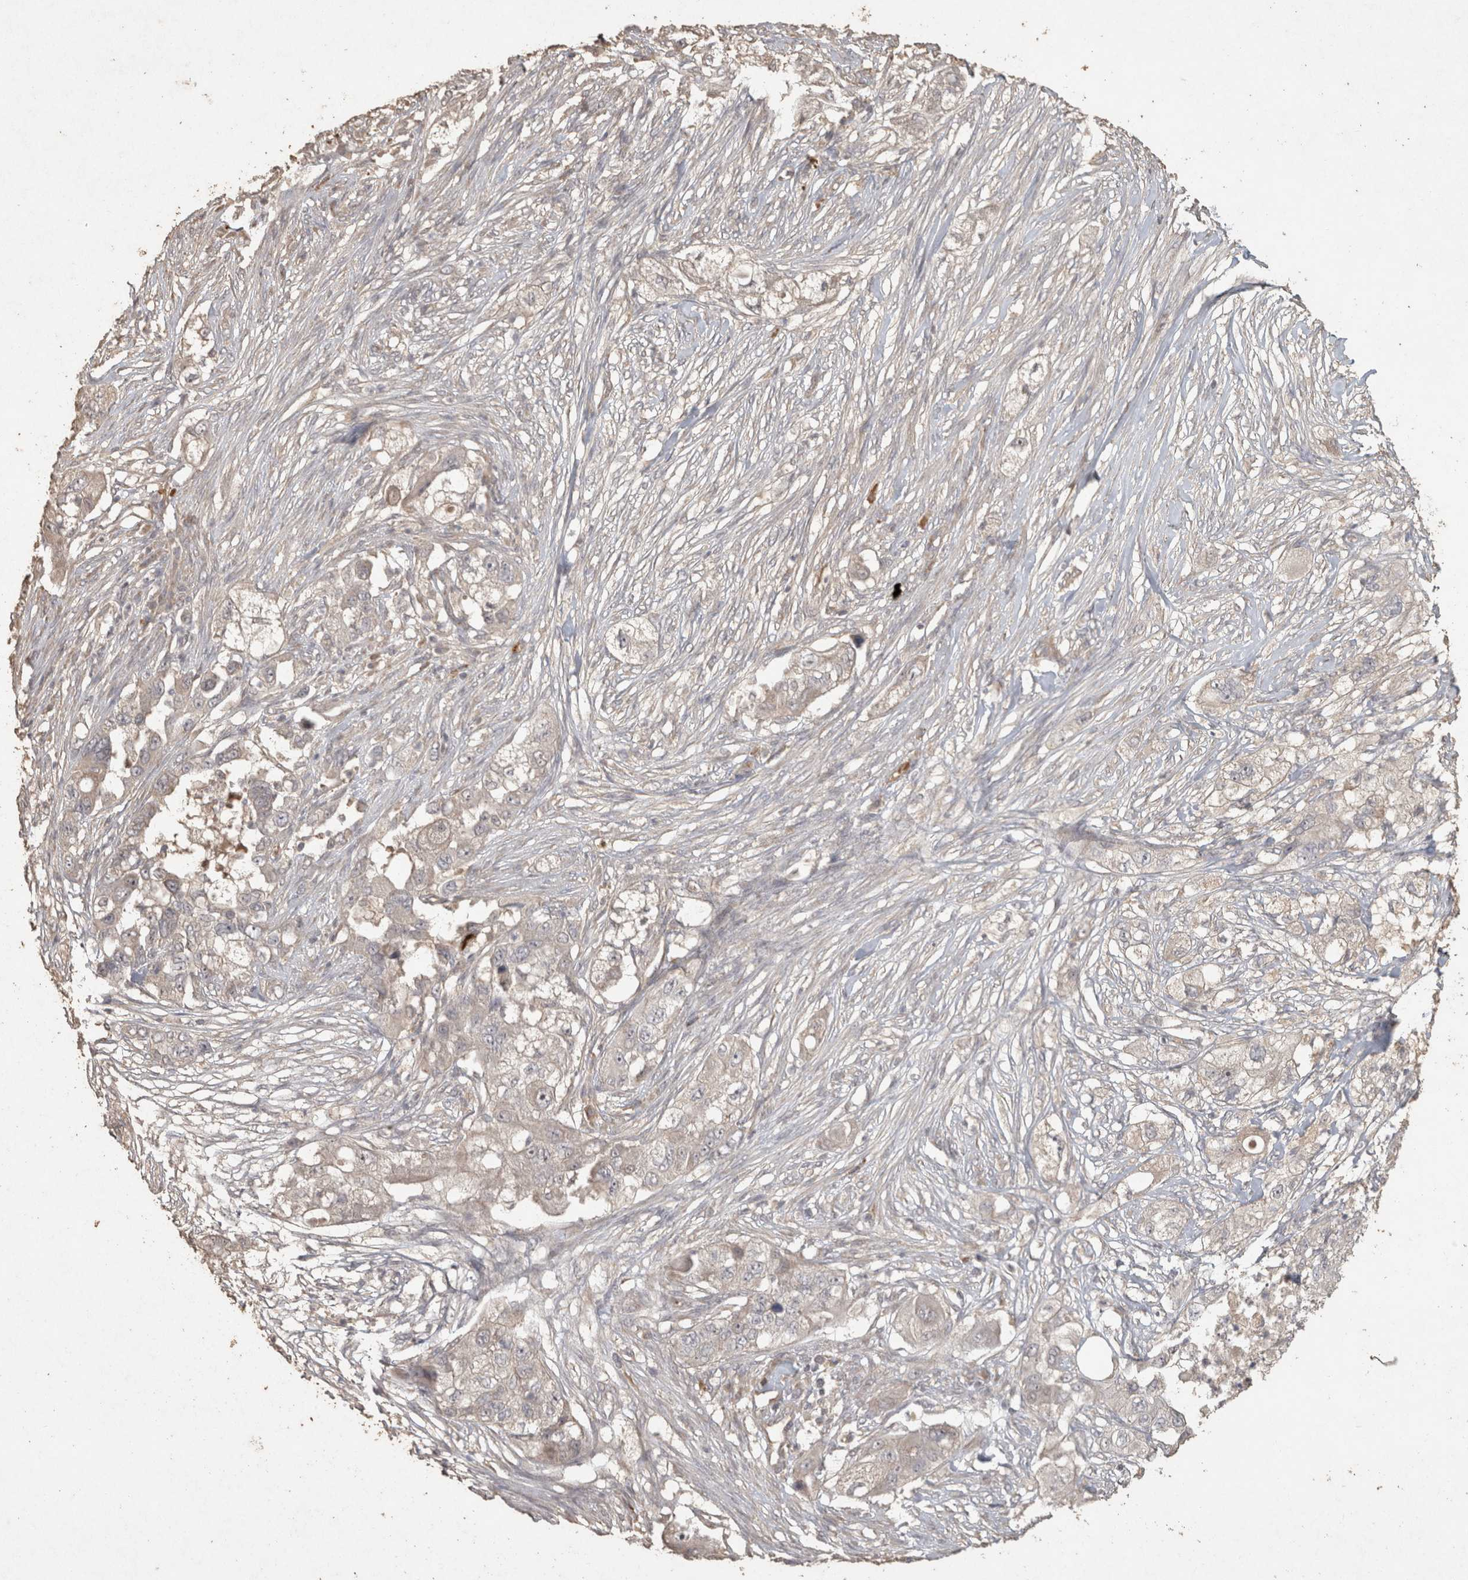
{"staining": {"intensity": "weak", "quantity": "<25%", "location": "cytoplasmic/membranous"}, "tissue": "pancreatic cancer", "cell_type": "Tumor cells", "image_type": "cancer", "snomed": [{"axis": "morphology", "description": "Adenocarcinoma, NOS"}, {"axis": "topography", "description": "Pancreas"}], "caption": "DAB immunohistochemical staining of adenocarcinoma (pancreatic) exhibits no significant staining in tumor cells.", "gene": "OSTN", "patient": {"sex": "female", "age": 78}}